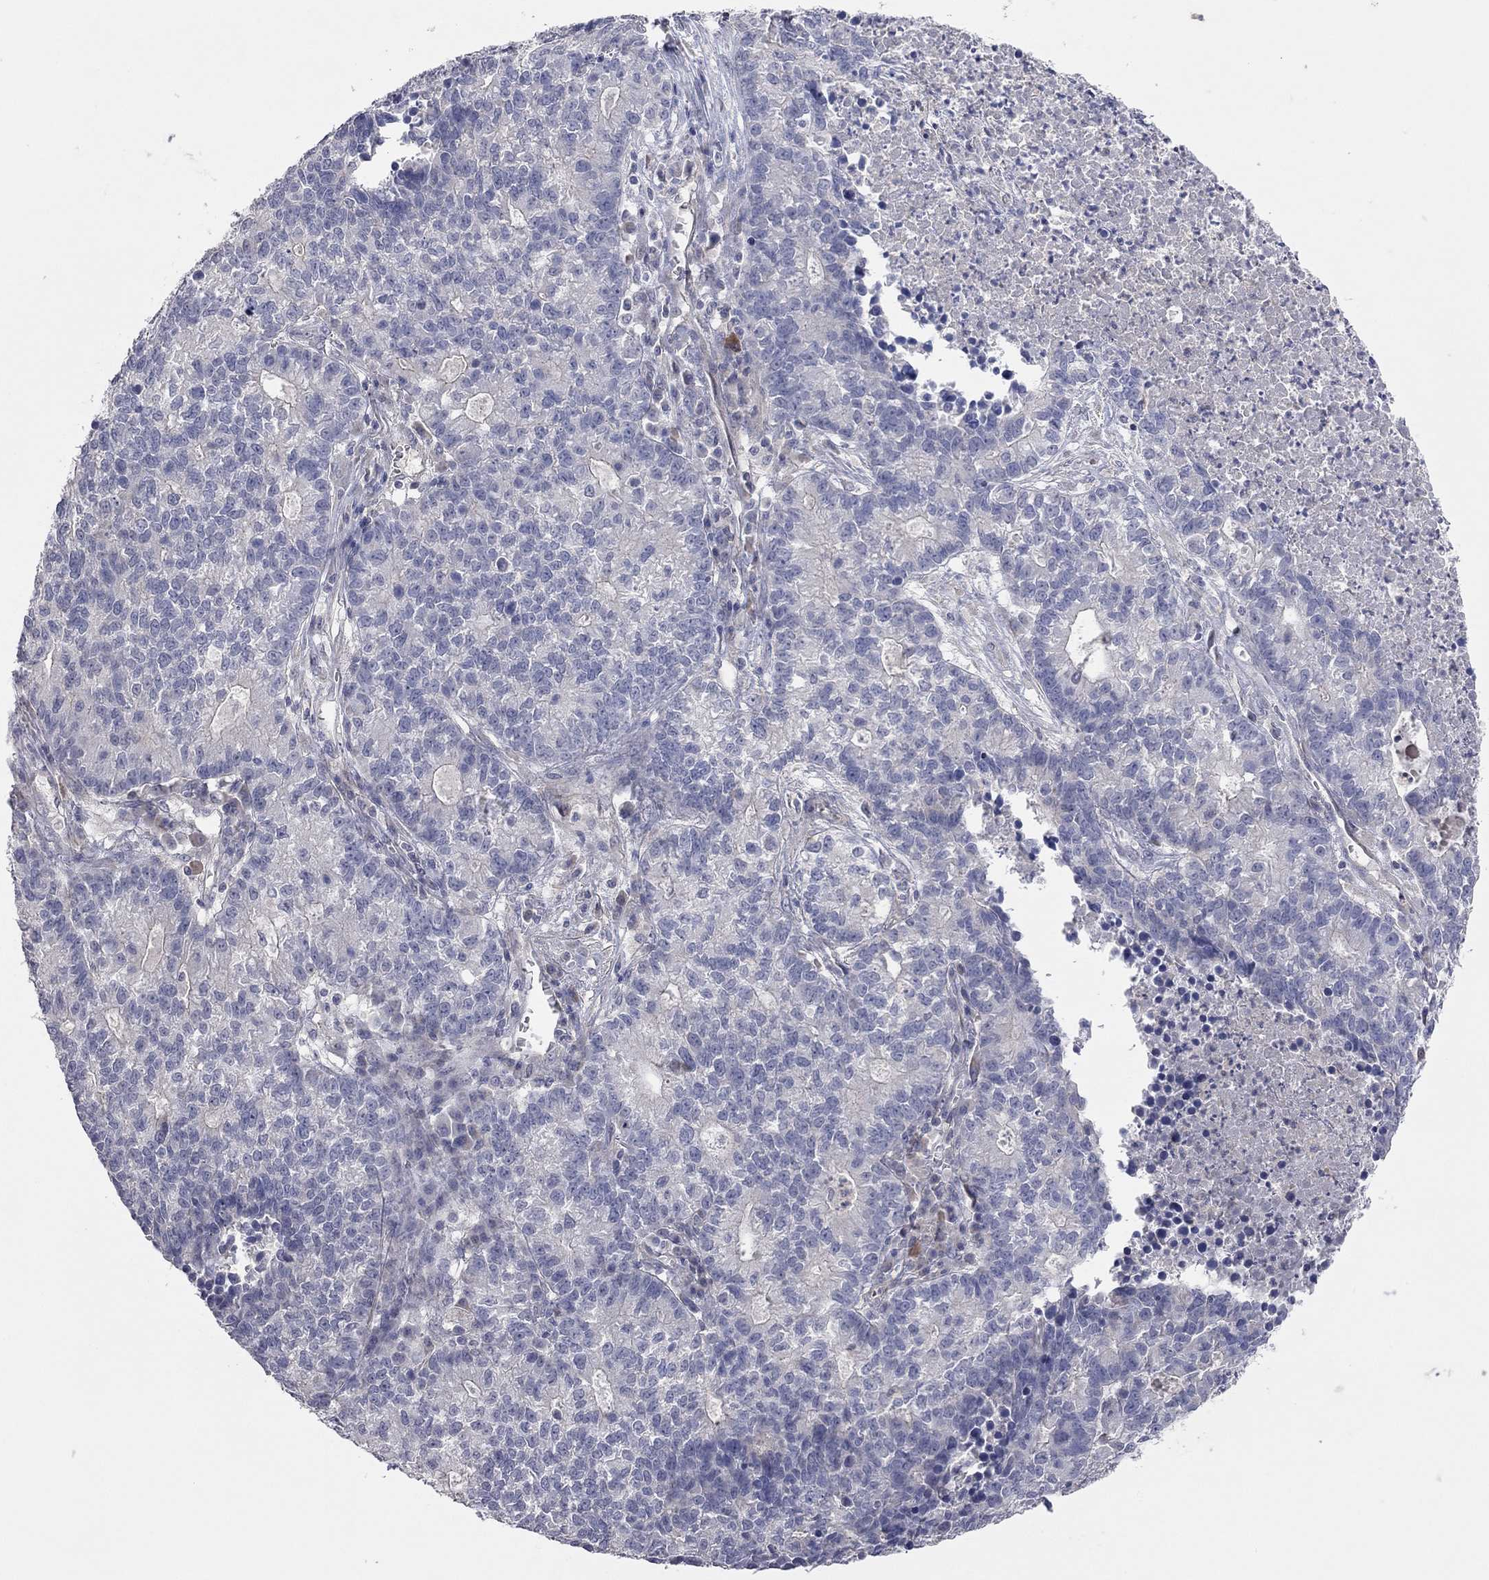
{"staining": {"intensity": "negative", "quantity": "none", "location": "none"}, "tissue": "lung cancer", "cell_type": "Tumor cells", "image_type": "cancer", "snomed": [{"axis": "morphology", "description": "Adenocarcinoma, NOS"}, {"axis": "topography", "description": "Lung"}], "caption": "There is no significant positivity in tumor cells of adenocarcinoma (lung).", "gene": "KCNB1", "patient": {"sex": "male", "age": 57}}